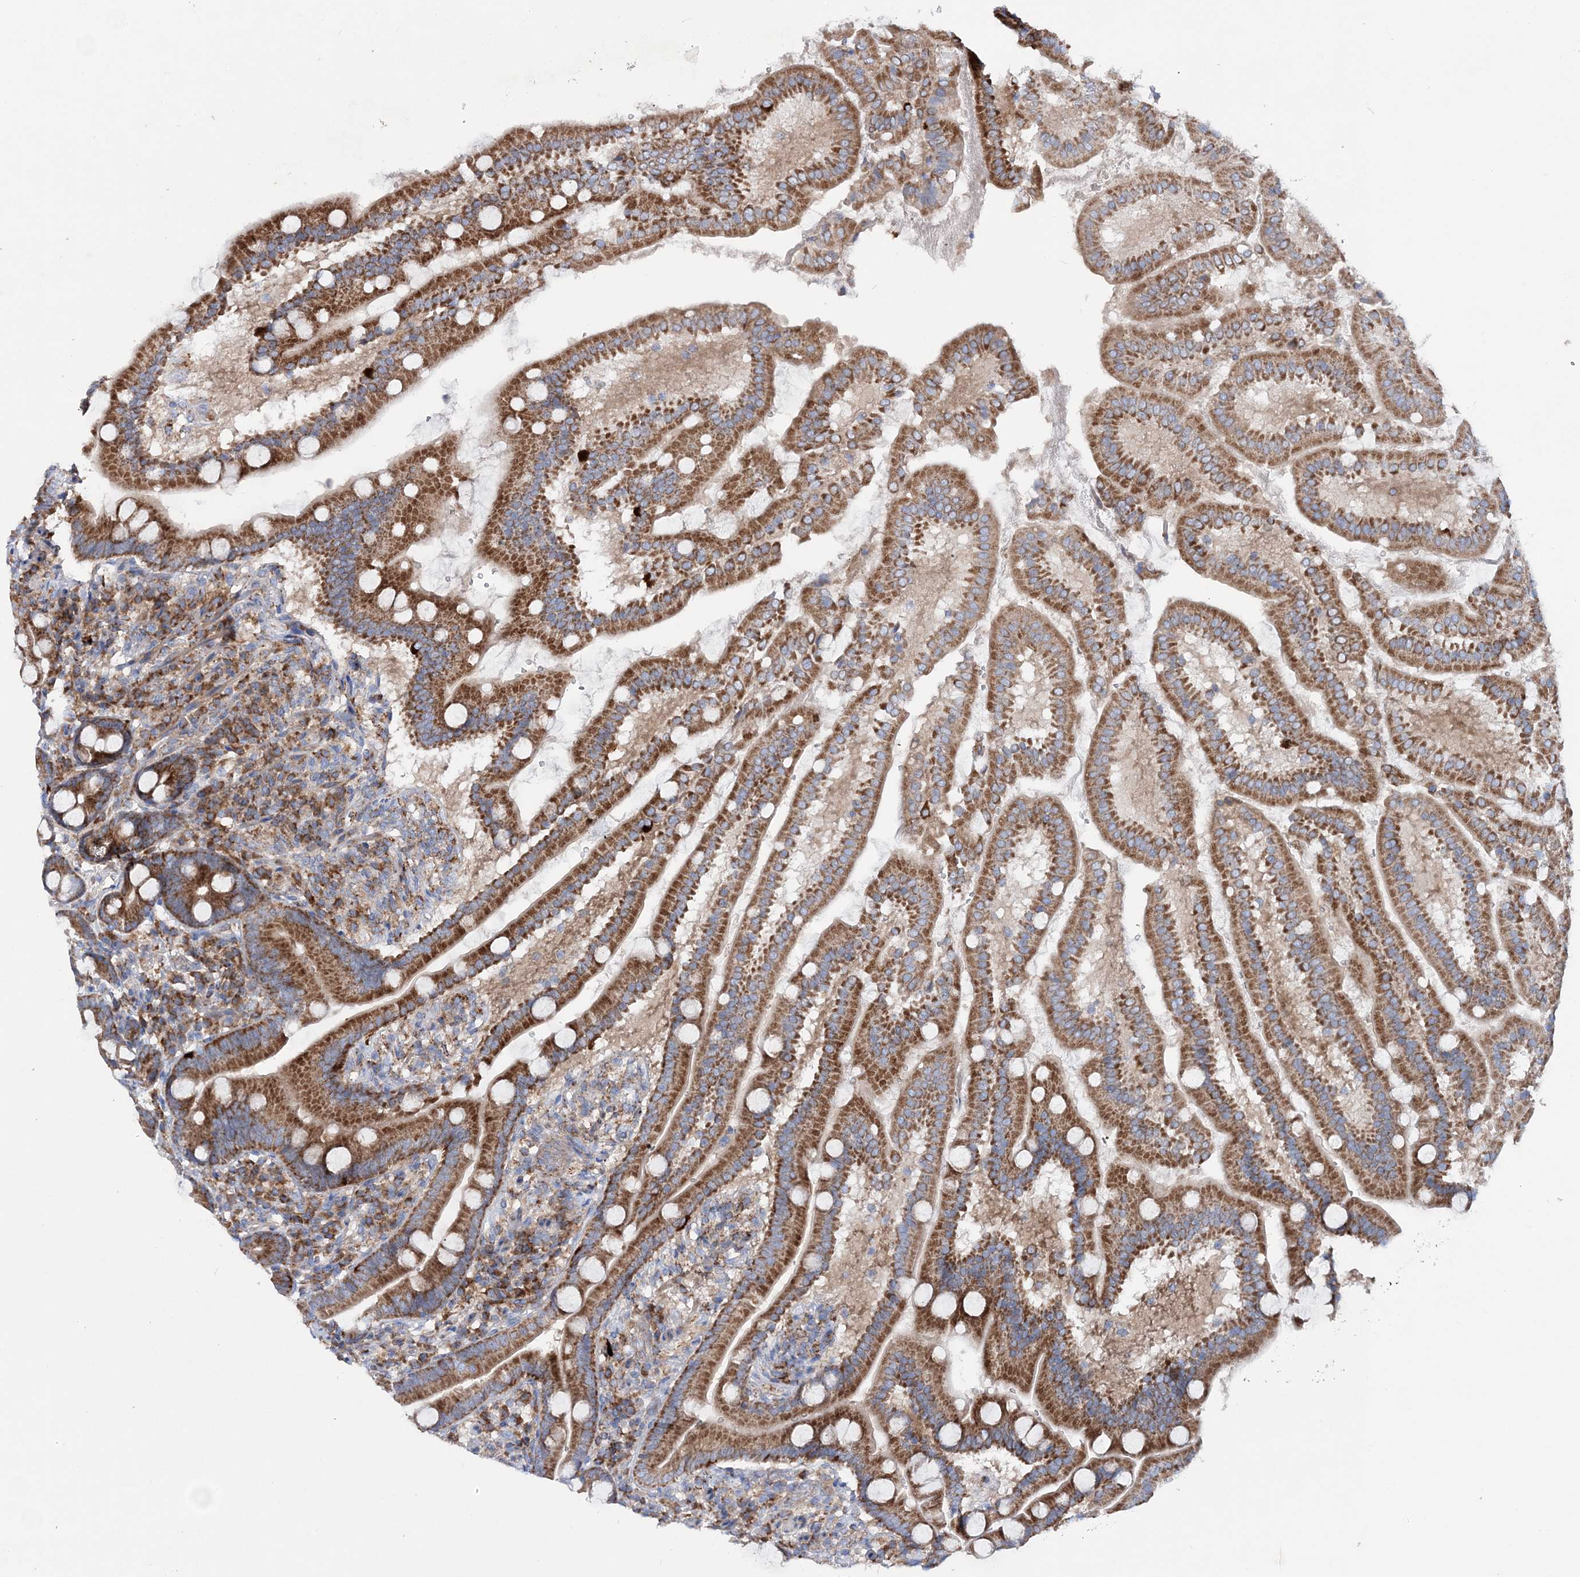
{"staining": {"intensity": "strong", "quantity": ">75%", "location": "cytoplasmic/membranous"}, "tissue": "duodenum", "cell_type": "Glandular cells", "image_type": "normal", "snomed": [{"axis": "morphology", "description": "Normal tissue, NOS"}, {"axis": "topography", "description": "Duodenum"}], "caption": "A photomicrograph of duodenum stained for a protein reveals strong cytoplasmic/membranous brown staining in glandular cells. (DAB (3,3'-diaminobenzidine) IHC, brown staining for protein, blue staining for nuclei).", "gene": "NGLY1", "patient": {"sex": "male", "age": 50}}